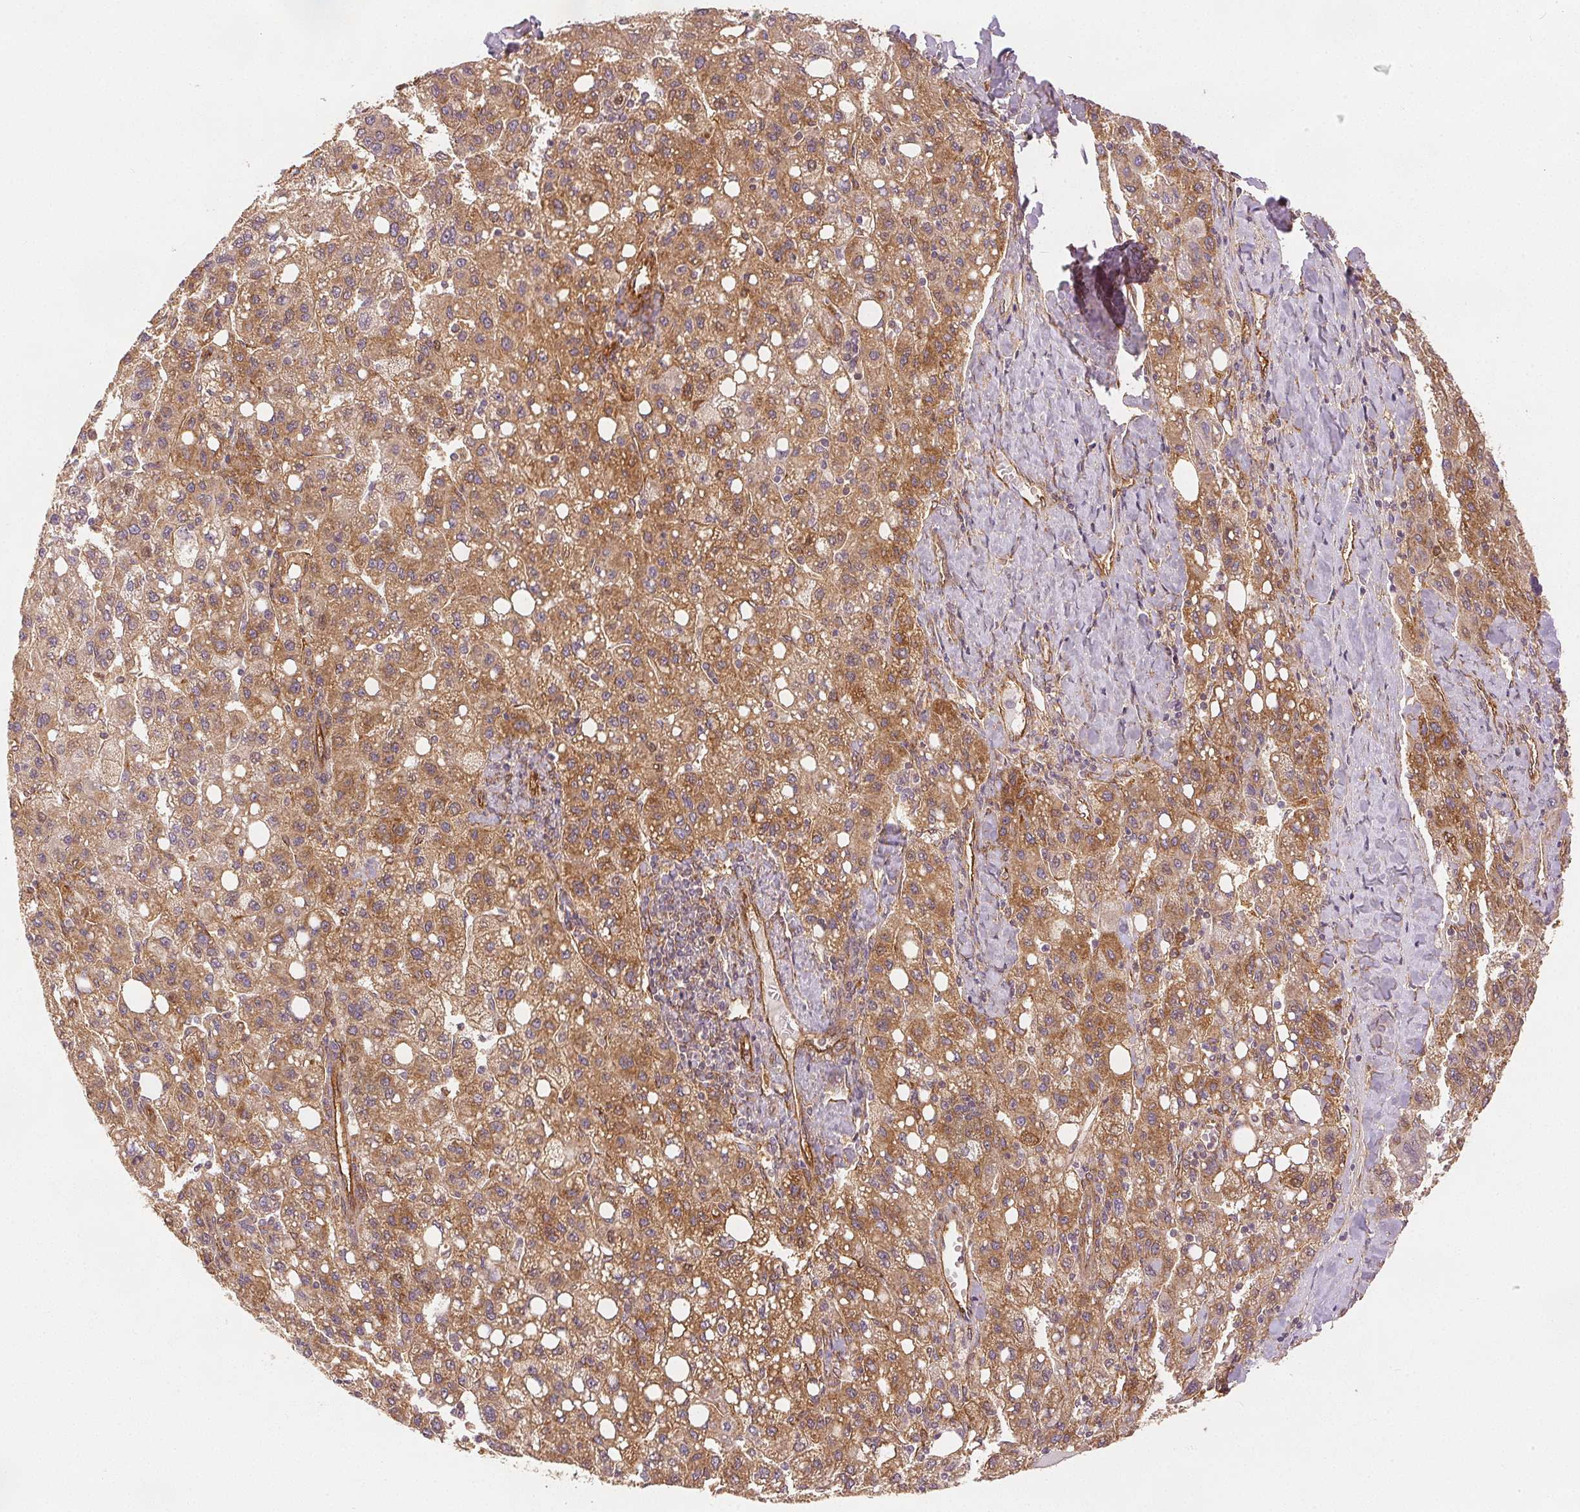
{"staining": {"intensity": "moderate", "quantity": ">75%", "location": "cytoplasmic/membranous"}, "tissue": "liver cancer", "cell_type": "Tumor cells", "image_type": "cancer", "snomed": [{"axis": "morphology", "description": "Carcinoma, Hepatocellular, NOS"}, {"axis": "topography", "description": "Liver"}], "caption": "Human liver cancer stained with a protein marker demonstrates moderate staining in tumor cells.", "gene": "DIAPH2", "patient": {"sex": "female", "age": 82}}